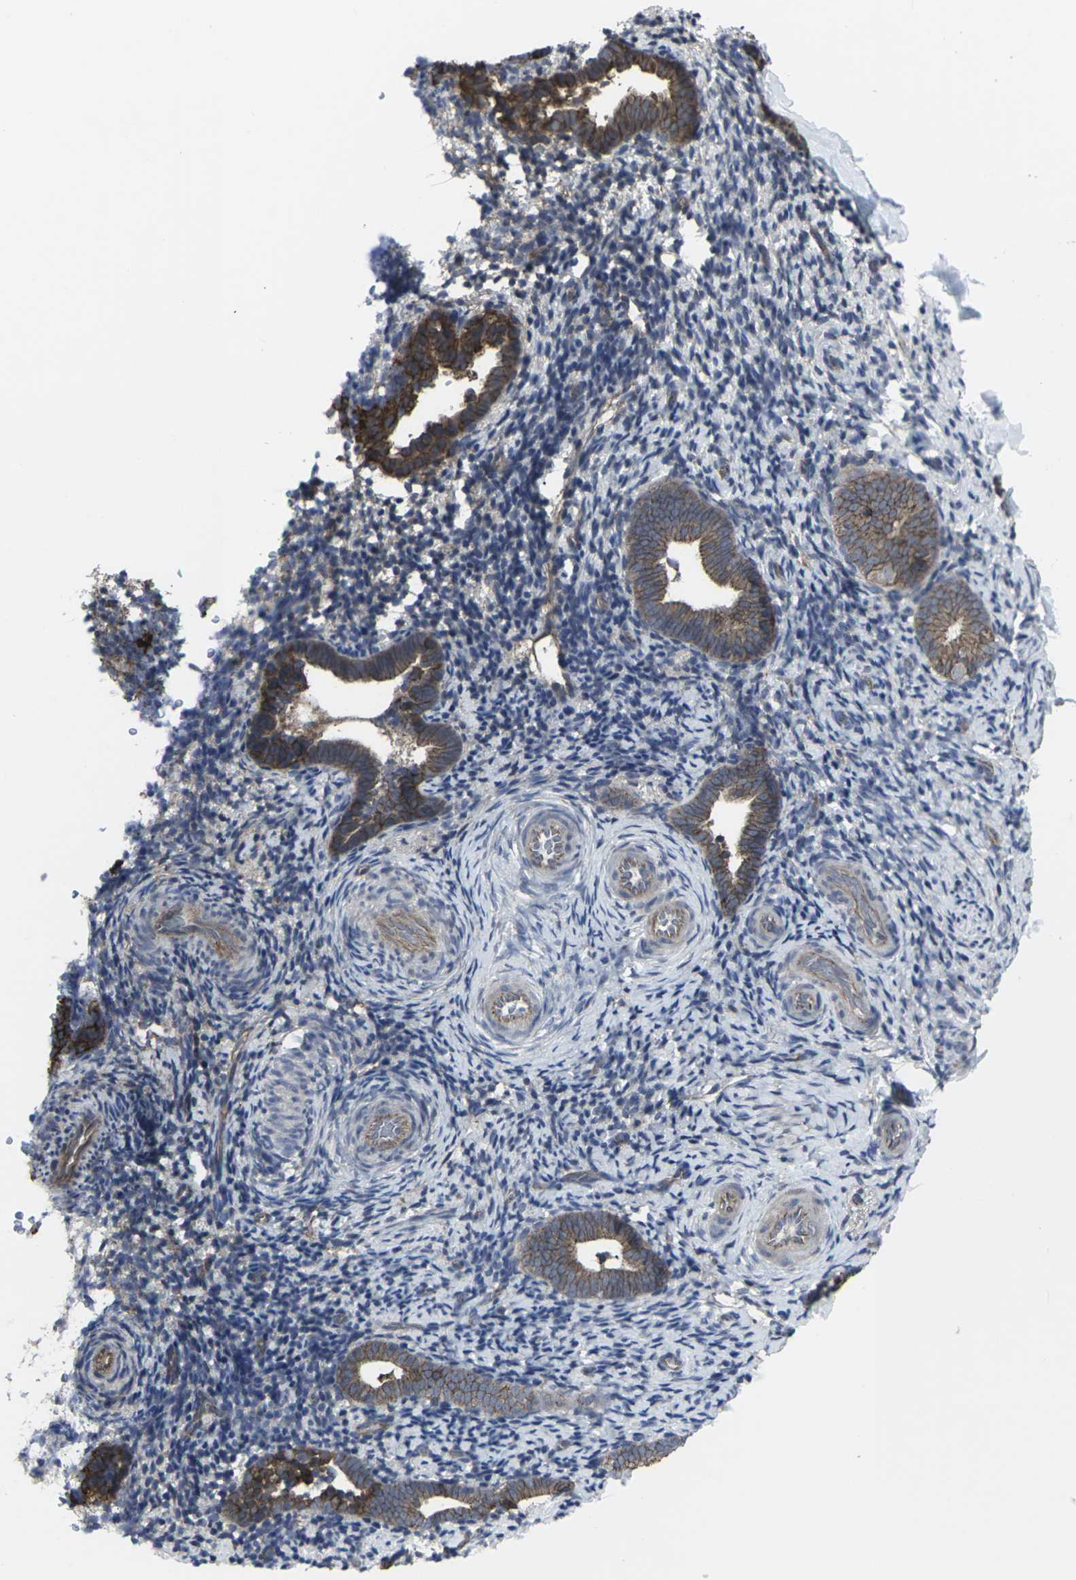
{"staining": {"intensity": "weak", "quantity": "25%-75%", "location": "cytoplasmic/membranous"}, "tissue": "endometrium", "cell_type": "Cells in endometrial stroma", "image_type": "normal", "snomed": [{"axis": "morphology", "description": "Normal tissue, NOS"}, {"axis": "topography", "description": "Endometrium"}], "caption": "Immunohistochemical staining of unremarkable endometrium exhibits weak cytoplasmic/membranous protein expression in about 25%-75% of cells in endometrial stroma.", "gene": "MAPKAPK2", "patient": {"sex": "female", "age": 51}}